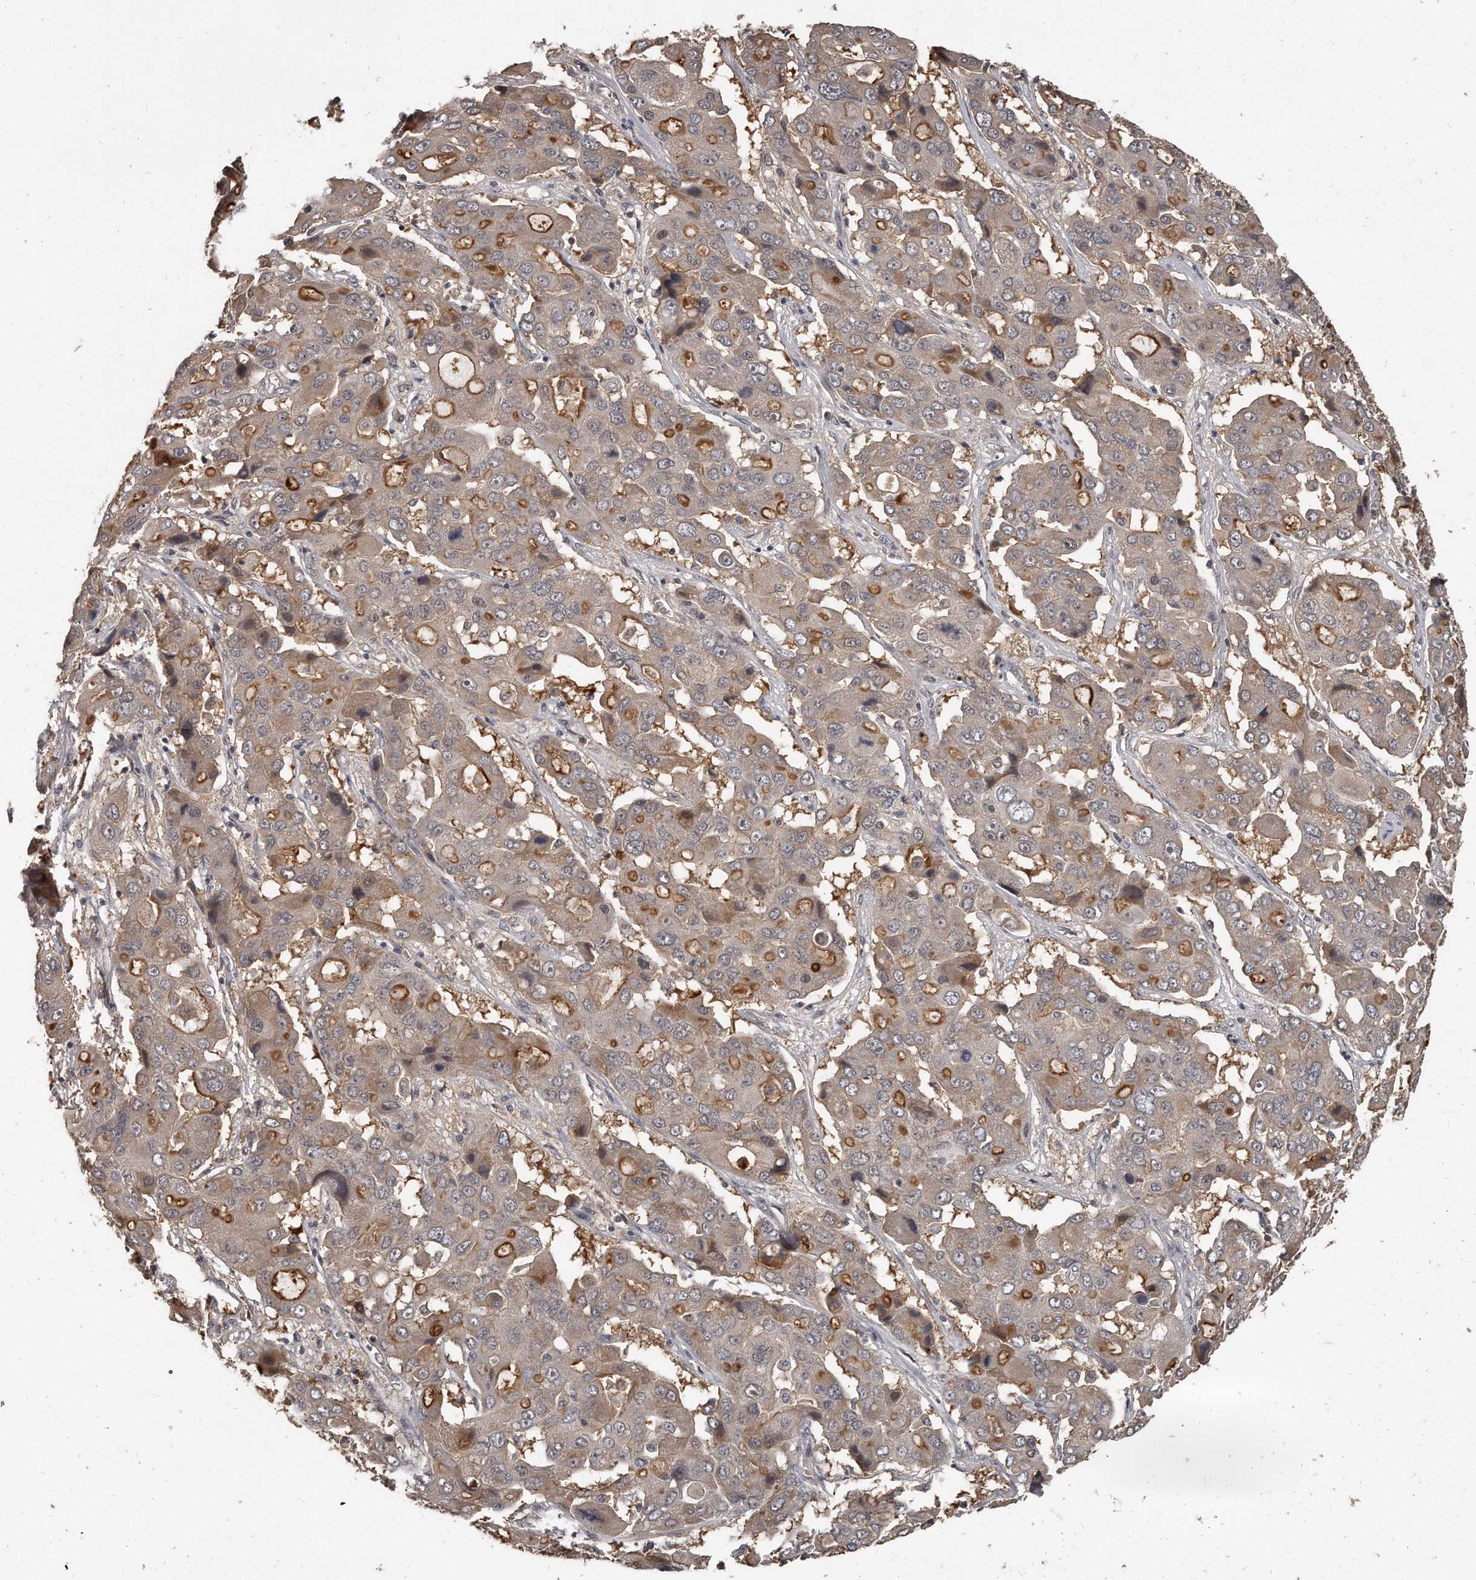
{"staining": {"intensity": "moderate", "quantity": "<25%", "location": "cytoplasmic/membranous,nuclear"}, "tissue": "liver cancer", "cell_type": "Tumor cells", "image_type": "cancer", "snomed": [{"axis": "morphology", "description": "Cholangiocarcinoma"}, {"axis": "topography", "description": "Liver"}], "caption": "Cholangiocarcinoma (liver) was stained to show a protein in brown. There is low levels of moderate cytoplasmic/membranous and nuclear expression in about <25% of tumor cells.", "gene": "GRB10", "patient": {"sex": "male", "age": 67}}